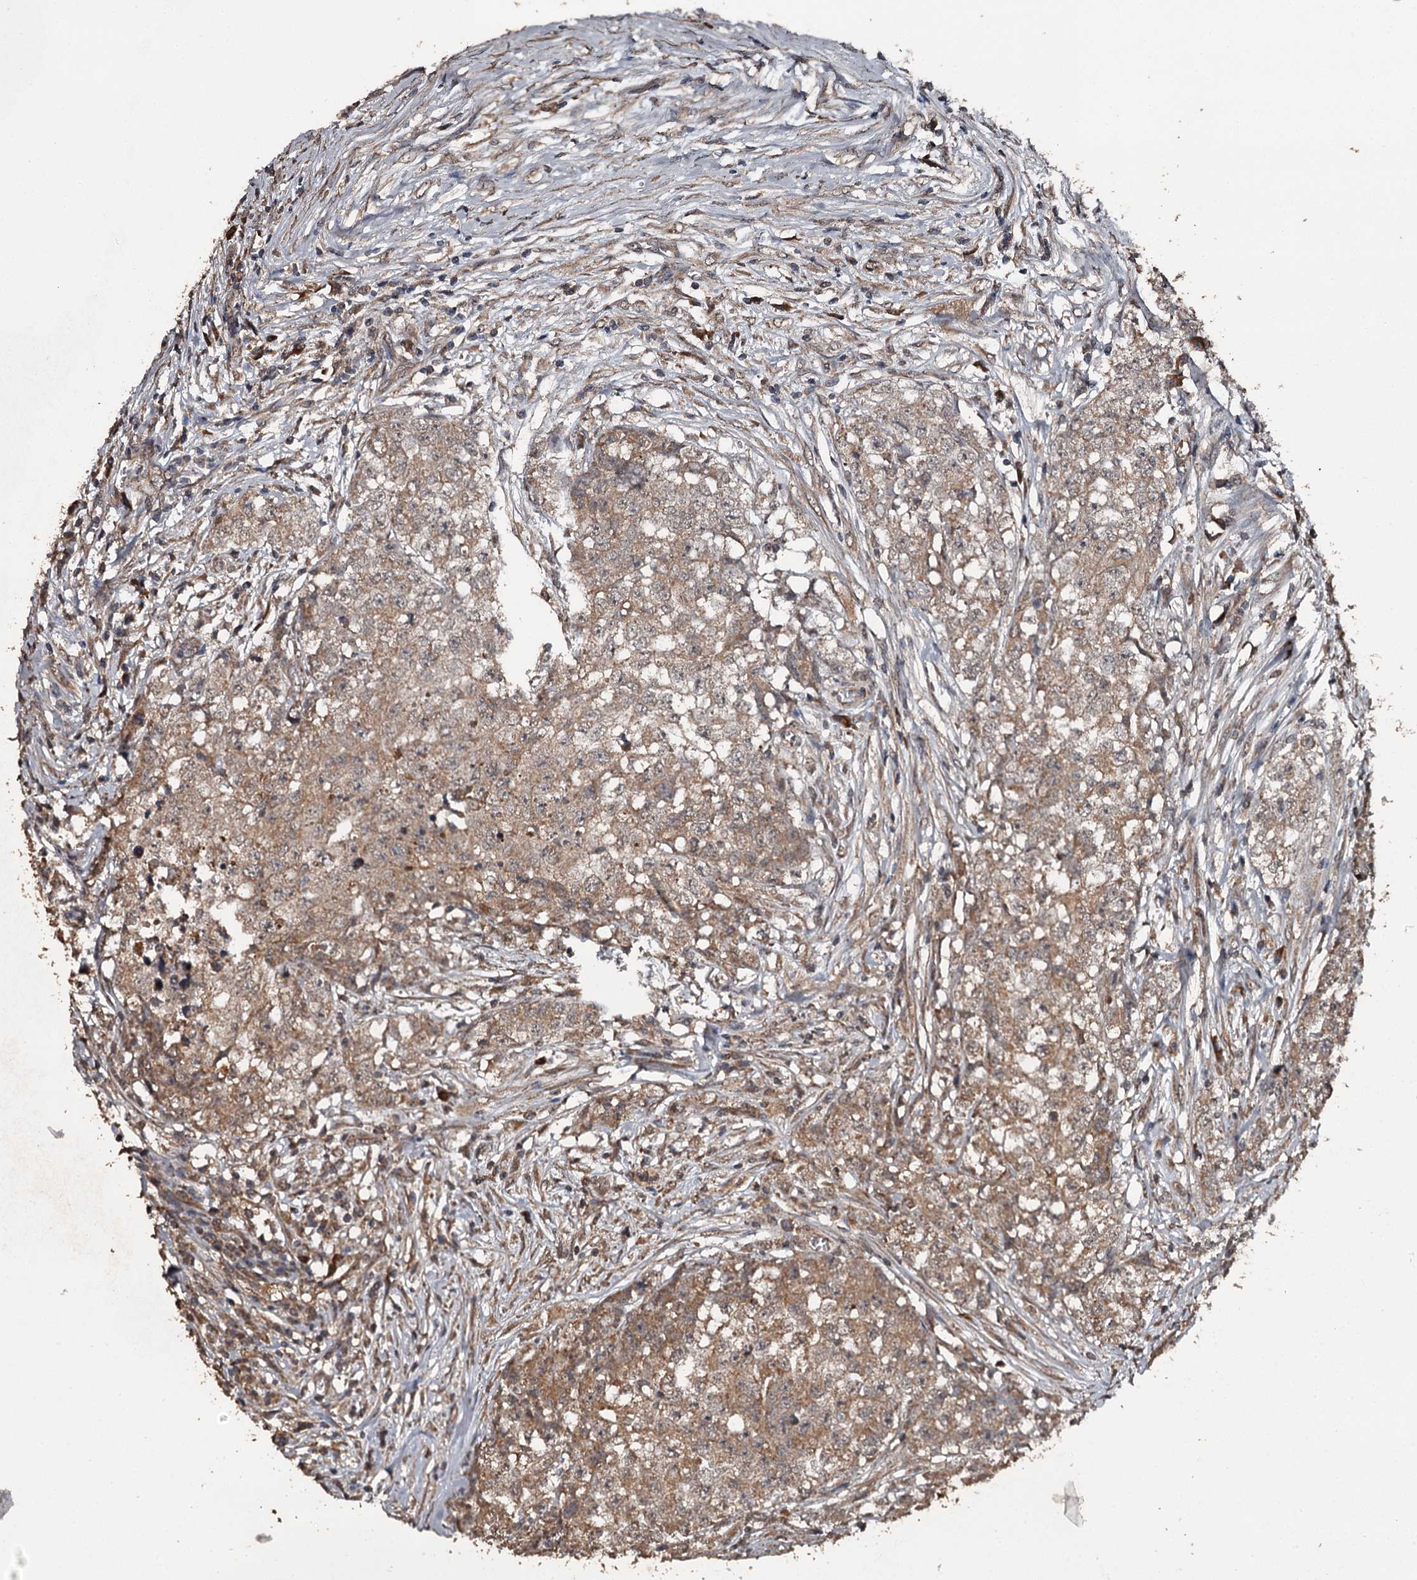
{"staining": {"intensity": "moderate", "quantity": ">75%", "location": "cytoplasmic/membranous"}, "tissue": "testis cancer", "cell_type": "Tumor cells", "image_type": "cancer", "snomed": [{"axis": "morphology", "description": "Seminoma, NOS"}, {"axis": "morphology", "description": "Carcinoma, Embryonal, NOS"}, {"axis": "topography", "description": "Testis"}], "caption": "Human seminoma (testis) stained with a brown dye shows moderate cytoplasmic/membranous positive expression in approximately >75% of tumor cells.", "gene": "WIPI1", "patient": {"sex": "male", "age": 43}}